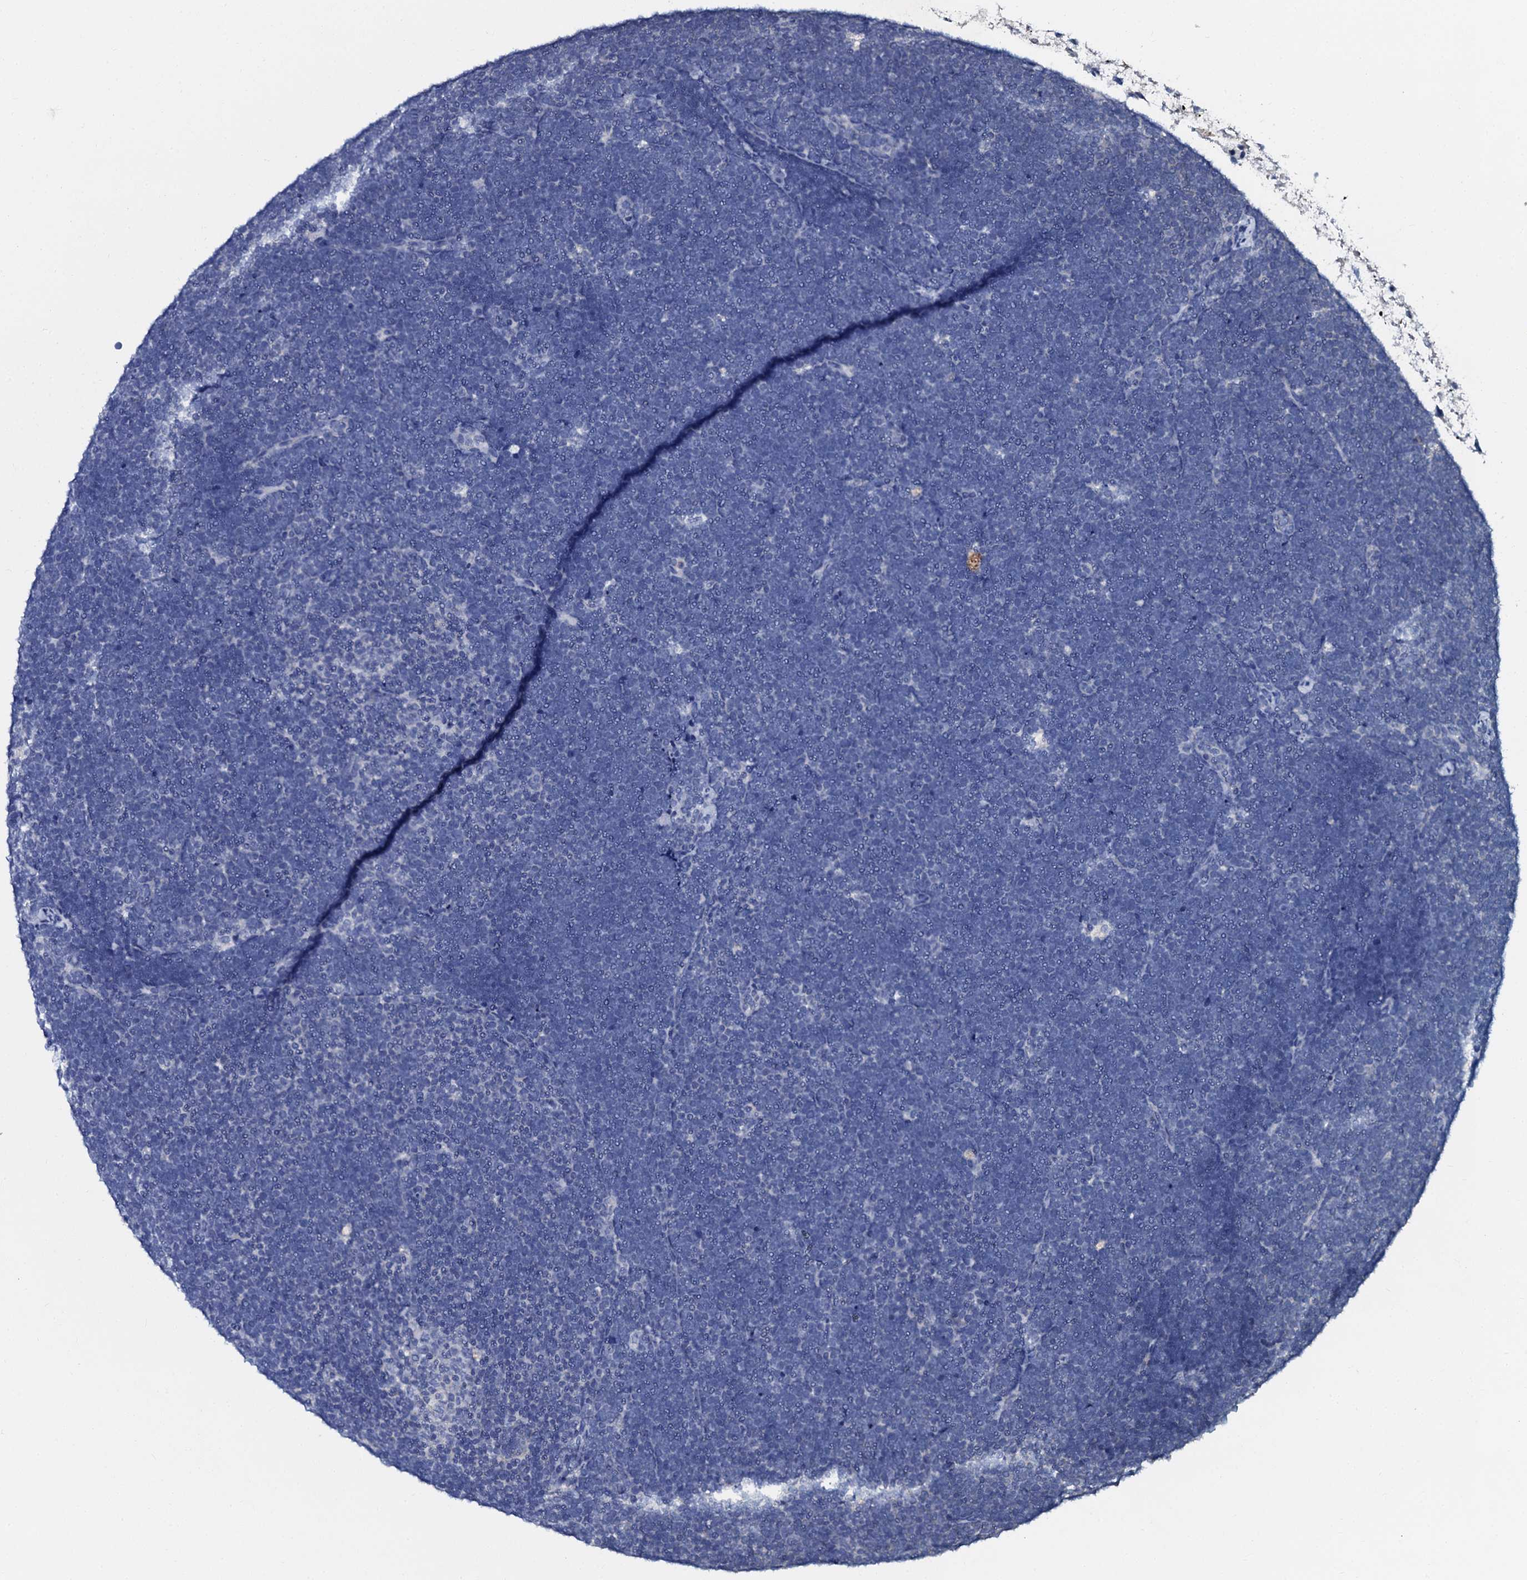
{"staining": {"intensity": "negative", "quantity": "none", "location": "none"}, "tissue": "lymphoma", "cell_type": "Tumor cells", "image_type": "cancer", "snomed": [{"axis": "morphology", "description": "Malignant lymphoma, non-Hodgkin's type, High grade"}, {"axis": "topography", "description": "Lymph node"}], "caption": "Lymphoma stained for a protein using IHC displays no positivity tumor cells.", "gene": "SLC37A4", "patient": {"sex": "male", "age": 13}}